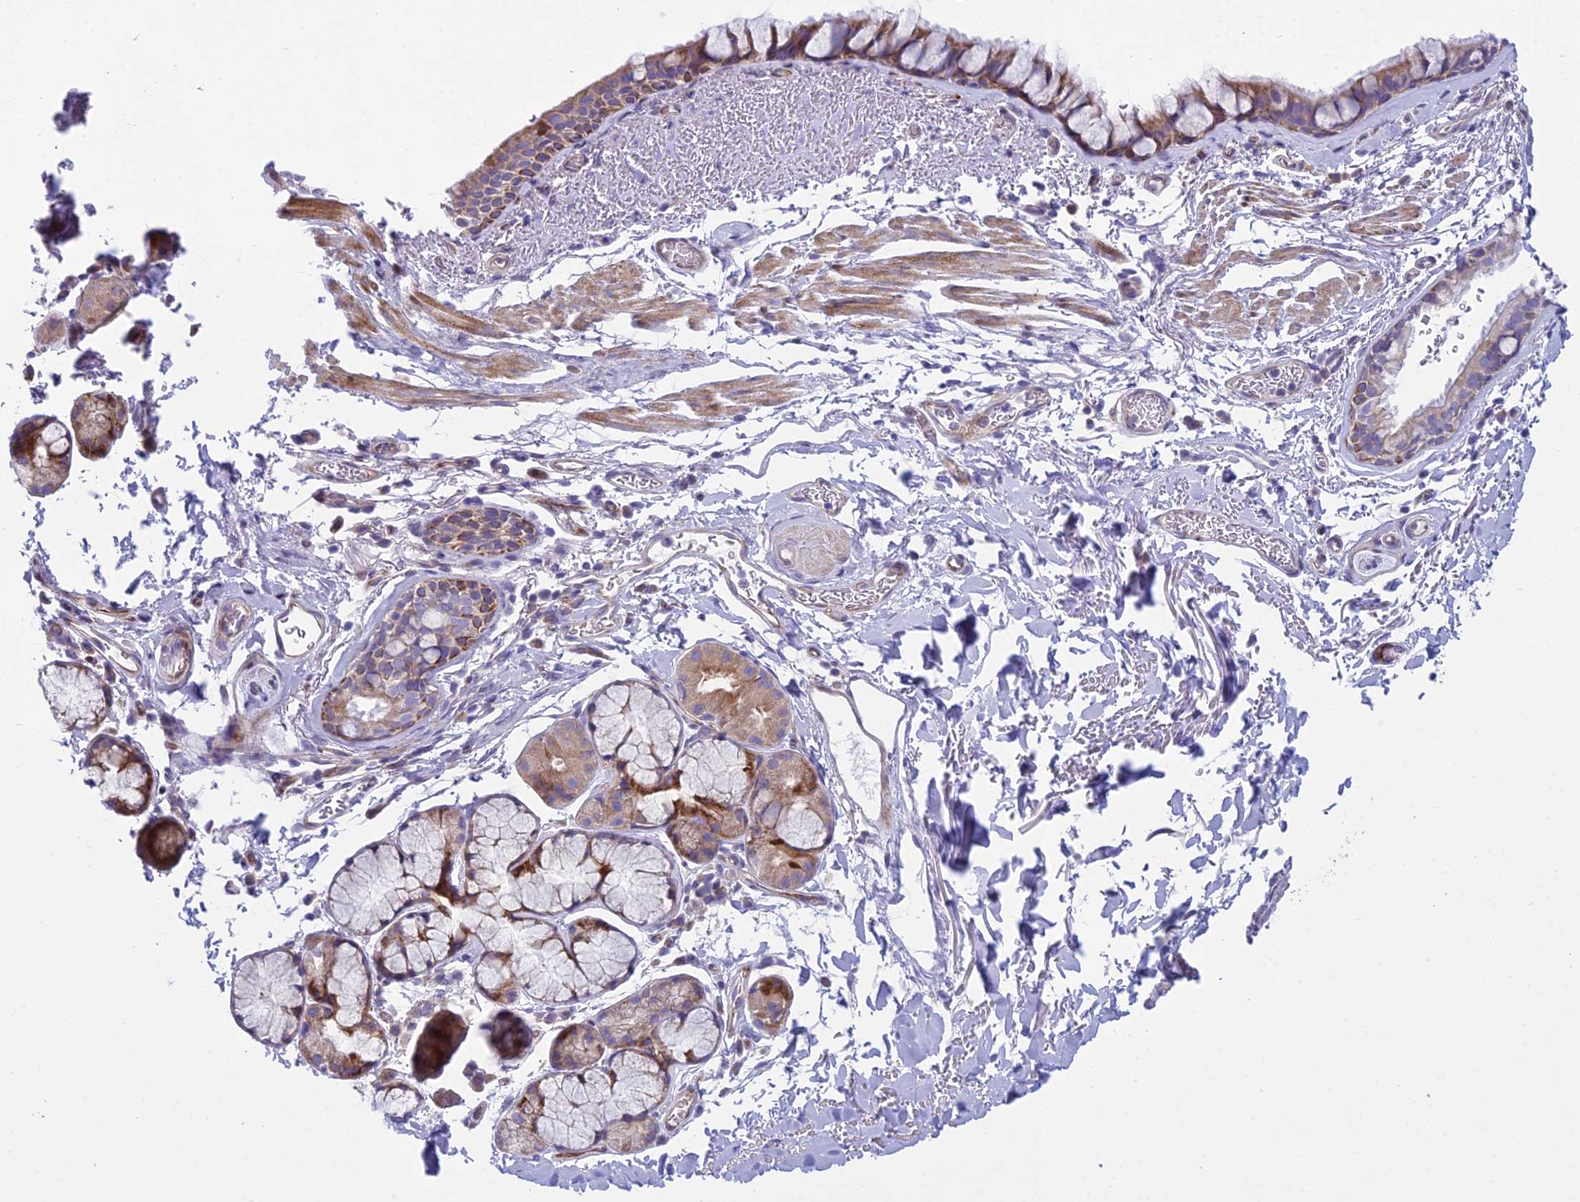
{"staining": {"intensity": "moderate", "quantity": "25%-75%", "location": "cytoplasmic/membranous"}, "tissue": "bronchus", "cell_type": "Respiratory epithelial cells", "image_type": "normal", "snomed": [{"axis": "morphology", "description": "Normal tissue, NOS"}, {"axis": "topography", "description": "Bronchus"}], "caption": "Respiratory epithelial cells show medium levels of moderate cytoplasmic/membranous expression in approximately 25%-75% of cells in normal human bronchus. The staining was performed using DAB (3,3'-diaminobenzidine) to visualize the protein expression in brown, while the nuclei were stained in blue with hematoxylin (Magnification: 20x).", "gene": "PCDHB14", "patient": {"sex": "male", "age": 65}}